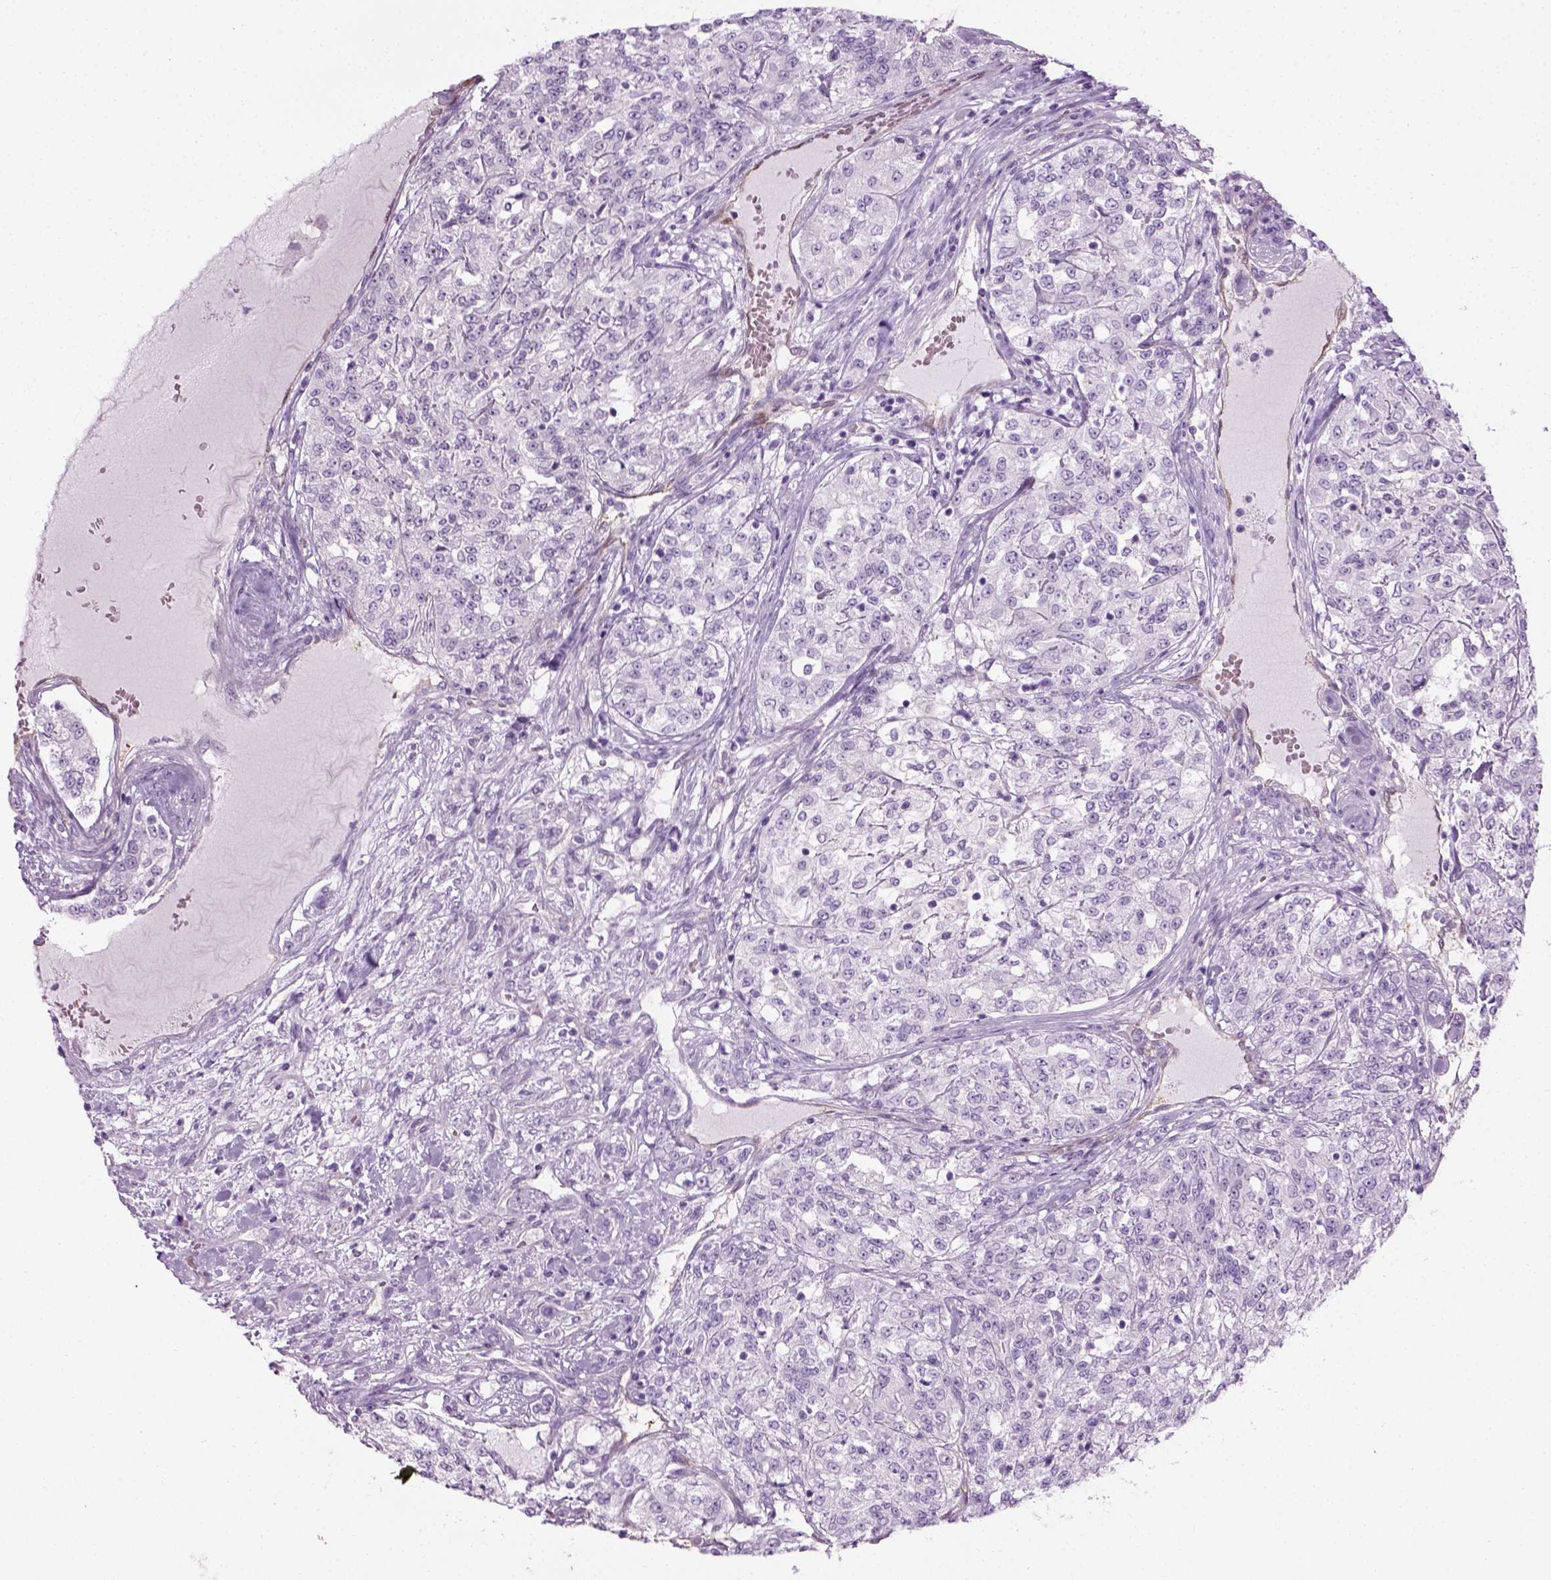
{"staining": {"intensity": "negative", "quantity": "none", "location": "none"}, "tissue": "renal cancer", "cell_type": "Tumor cells", "image_type": "cancer", "snomed": [{"axis": "morphology", "description": "Adenocarcinoma, NOS"}, {"axis": "topography", "description": "Kidney"}], "caption": "A high-resolution photomicrograph shows IHC staining of renal cancer, which shows no significant expression in tumor cells.", "gene": "CIBAR2", "patient": {"sex": "female", "age": 63}}